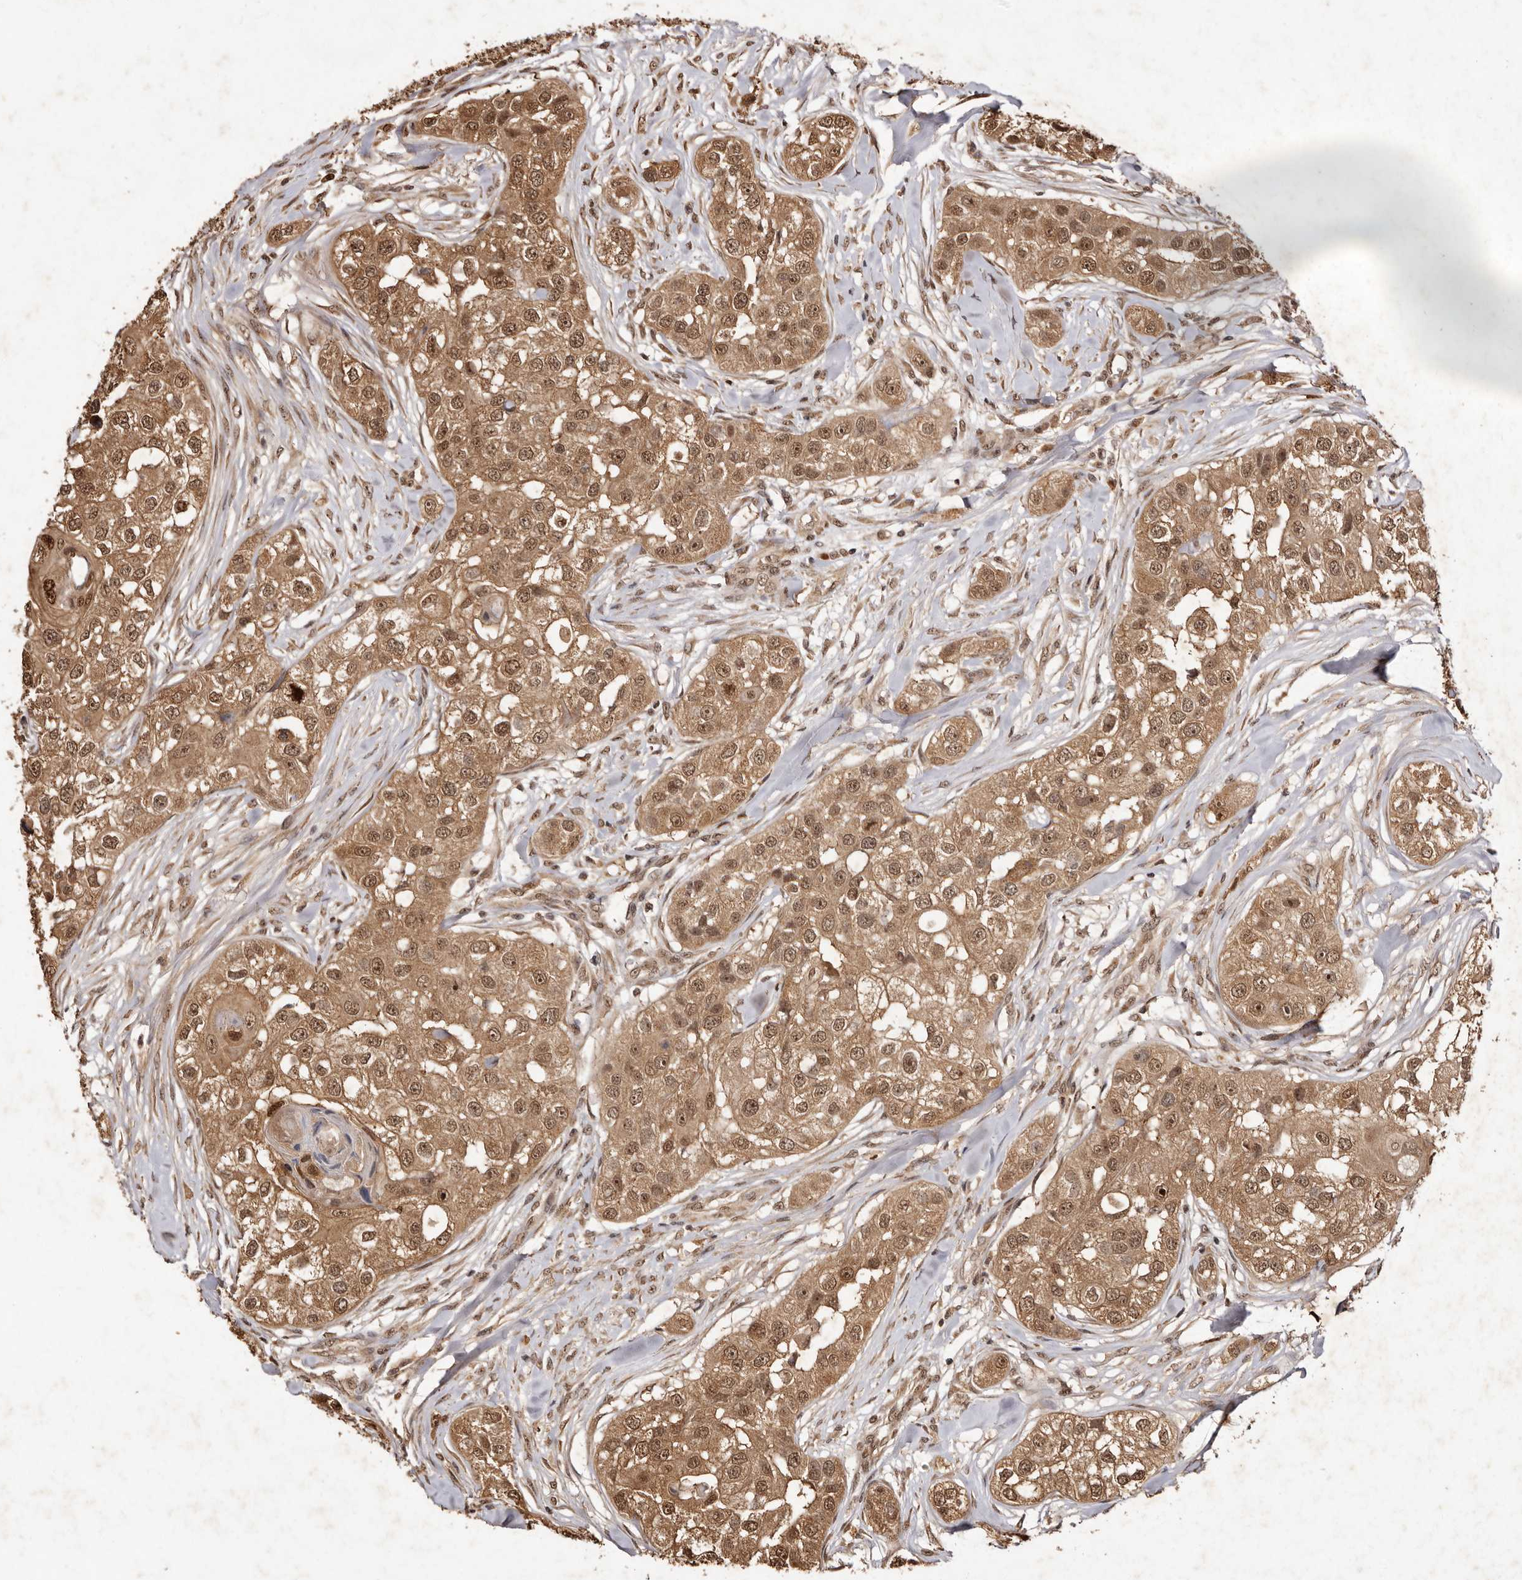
{"staining": {"intensity": "moderate", "quantity": ">75%", "location": "cytoplasmic/membranous,nuclear"}, "tissue": "head and neck cancer", "cell_type": "Tumor cells", "image_type": "cancer", "snomed": [{"axis": "morphology", "description": "Normal tissue, NOS"}, {"axis": "morphology", "description": "Squamous cell carcinoma, NOS"}, {"axis": "topography", "description": "Skeletal muscle"}, {"axis": "topography", "description": "Head-Neck"}], "caption": "Protein staining by IHC demonstrates moderate cytoplasmic/membranous and nuclear positivity in approximately >75% of tumor cells in squamous cell carcinoma (head and neck).", "gene": "NOTCH1", "patient": {"sex": "male", "age": 51}}